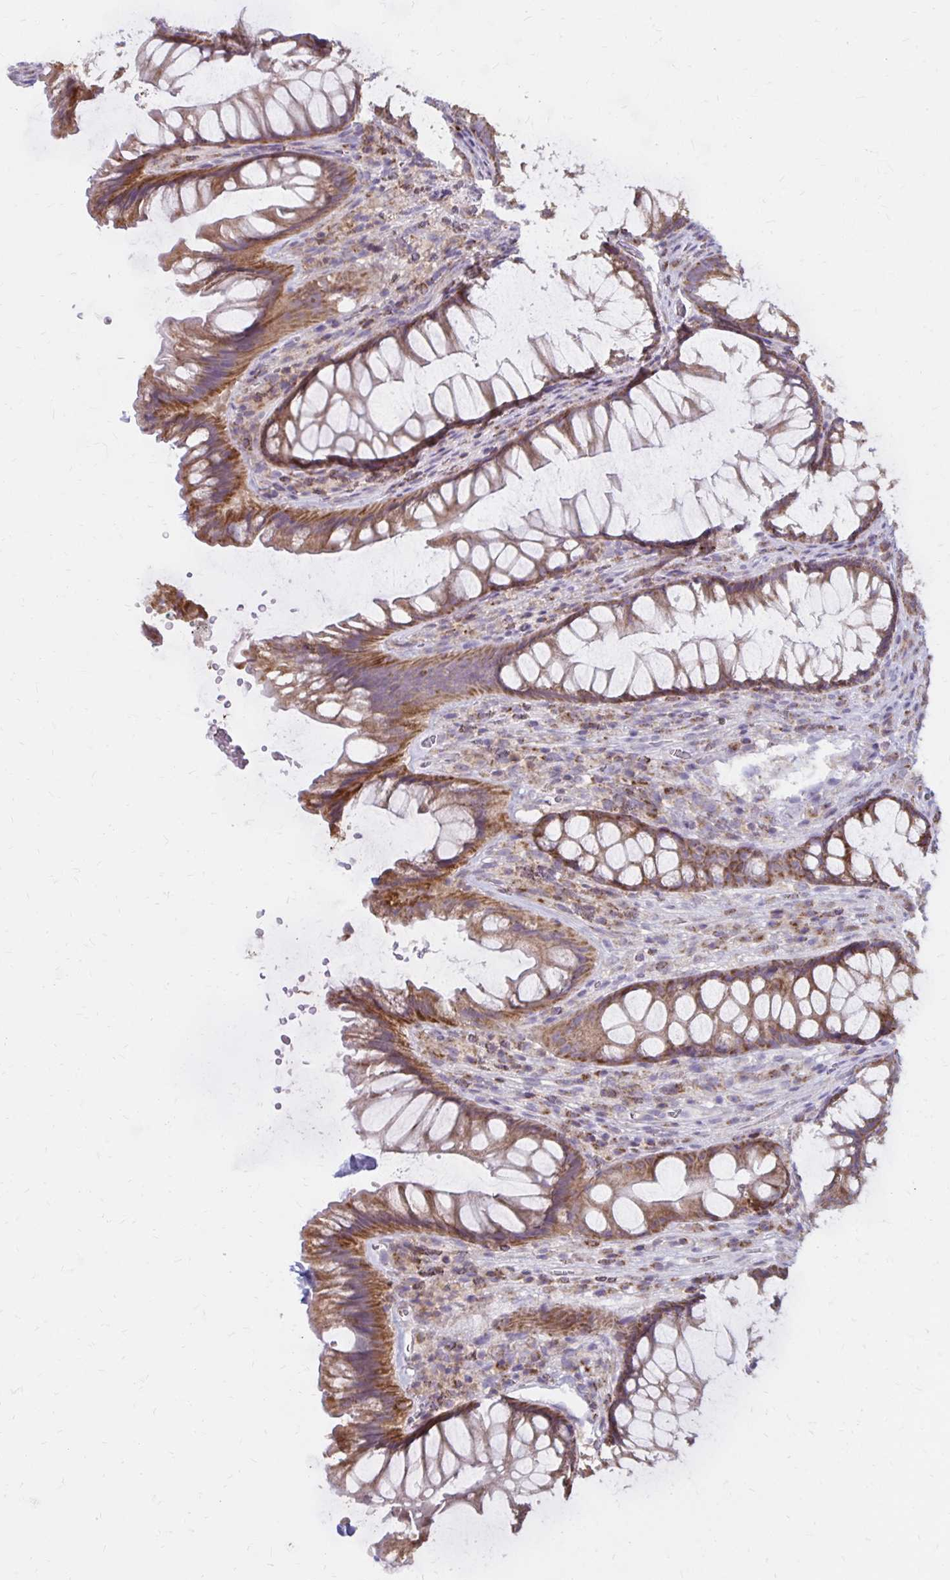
{"staining": {"intensity": "moderate", "quantity": ">75%", "location": "cytoplasmic/membranous"}, "tissue": "rectum", "cell_type": "Glandular cells", "image_type": "normal", "snomed": [{"axis": "morphology", "description": "Normal tissue, NOS"}, {"axis": "topography", "description": "Rectum"}], "caption": "The photomicrograph displays immunohistochemical staining of benign rectum. There is moderate cytoplasmic/membranous expression is identified in approximately >75% of glandular cells.", "gene": "IER3", "patient": {"sex": "male", "age": 53}}